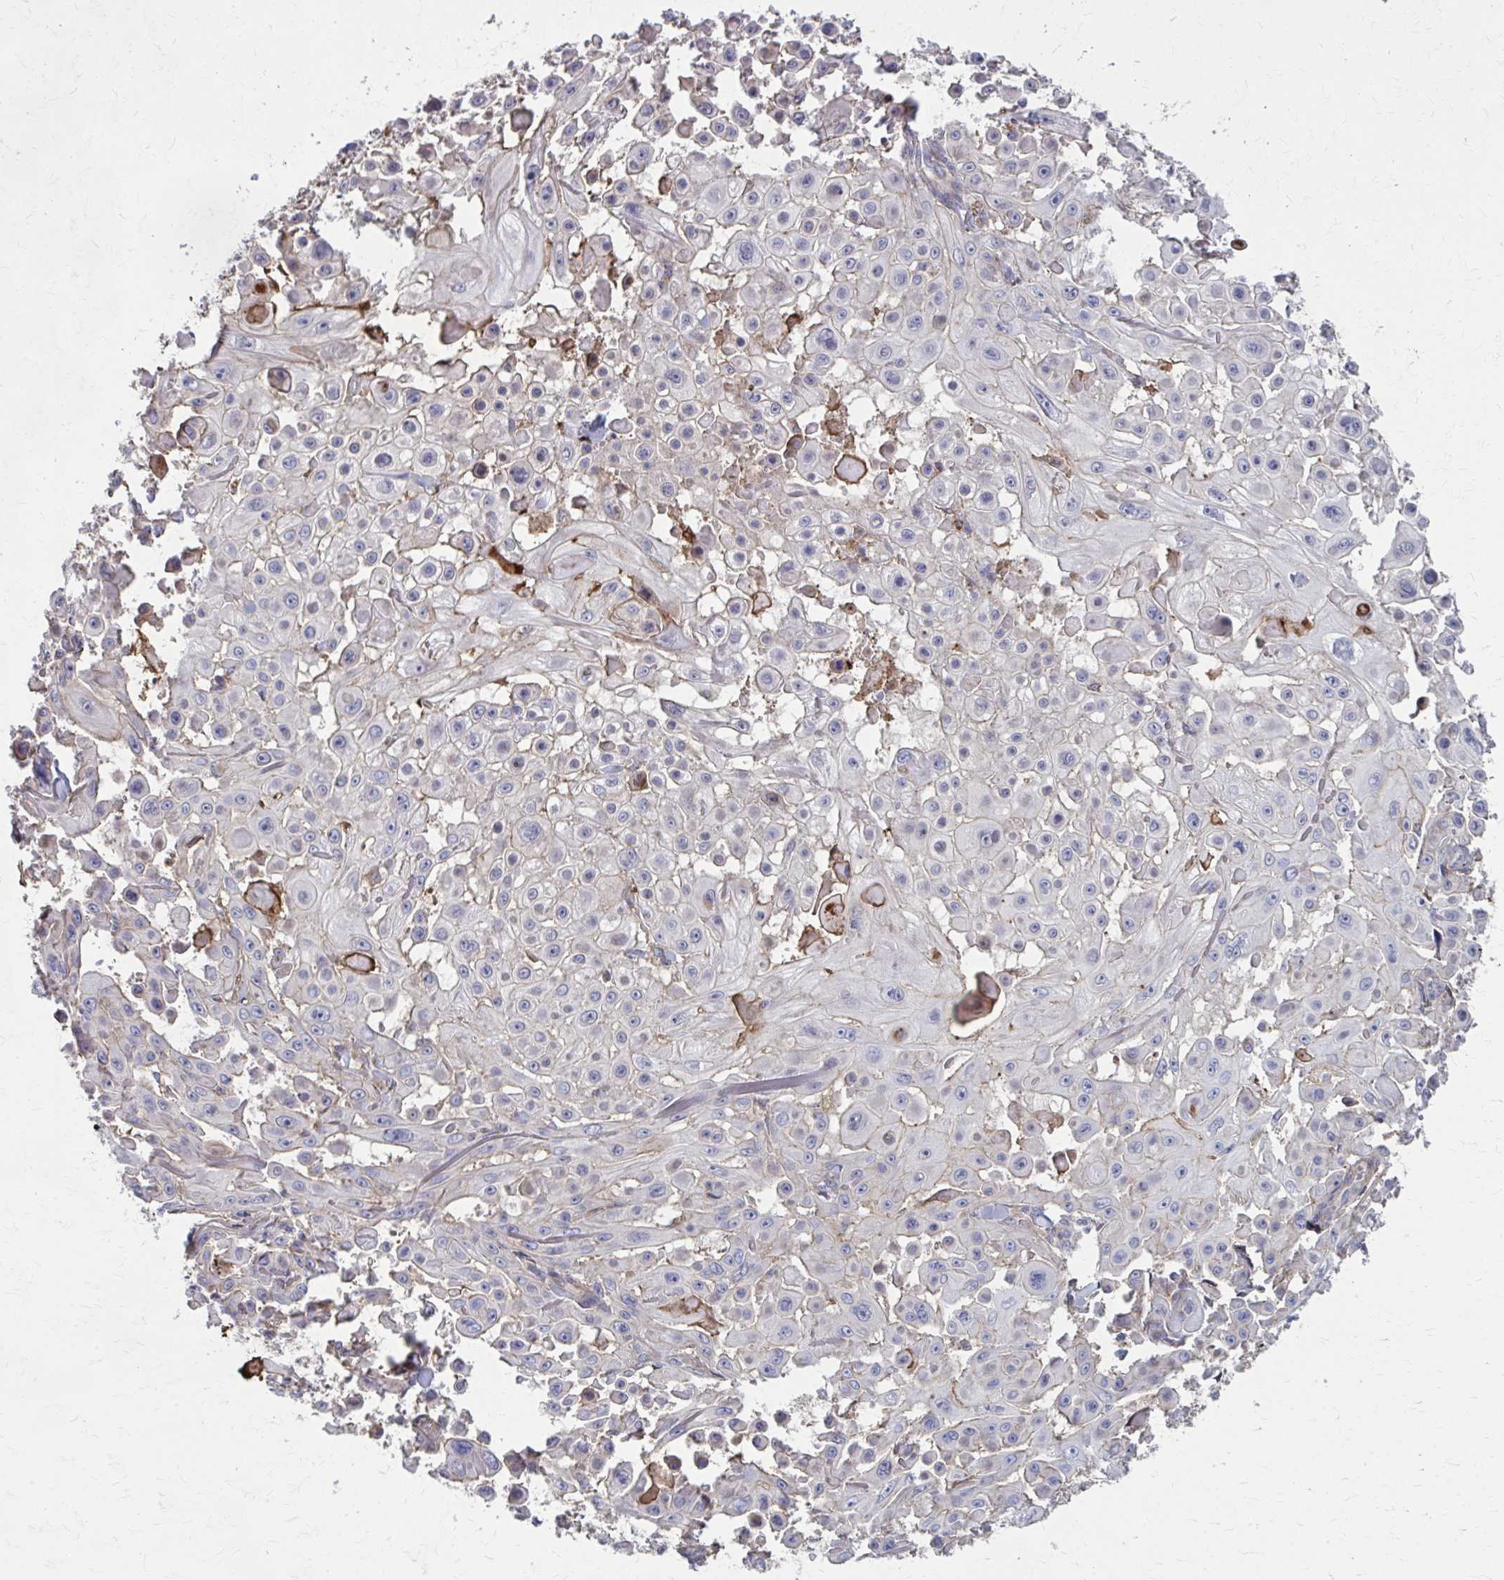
{"staining": {"intensity": "weak", "quantity": "<25%", "location": "cytoplasmic/membranous"}, "tissue": "skin cancer", "cell_type": "Tumor cells", "image_type": "cancer", "snomed": [{"axis": "morphology", "description": "Squamous cell carcinoma, NOS"}, {"axis": "topography", "description": "Skin"}], "caption": "Immunohistochemistry (IHC) histopathology image of neoplastic tissue: skin cancer stained with DAB demonstrates no significant protein expression in tumor cells. (IHC, brightfield microscopy, high magnification).", "gene": "MMP14", "patient": {"sex": "male", "age": 91}}